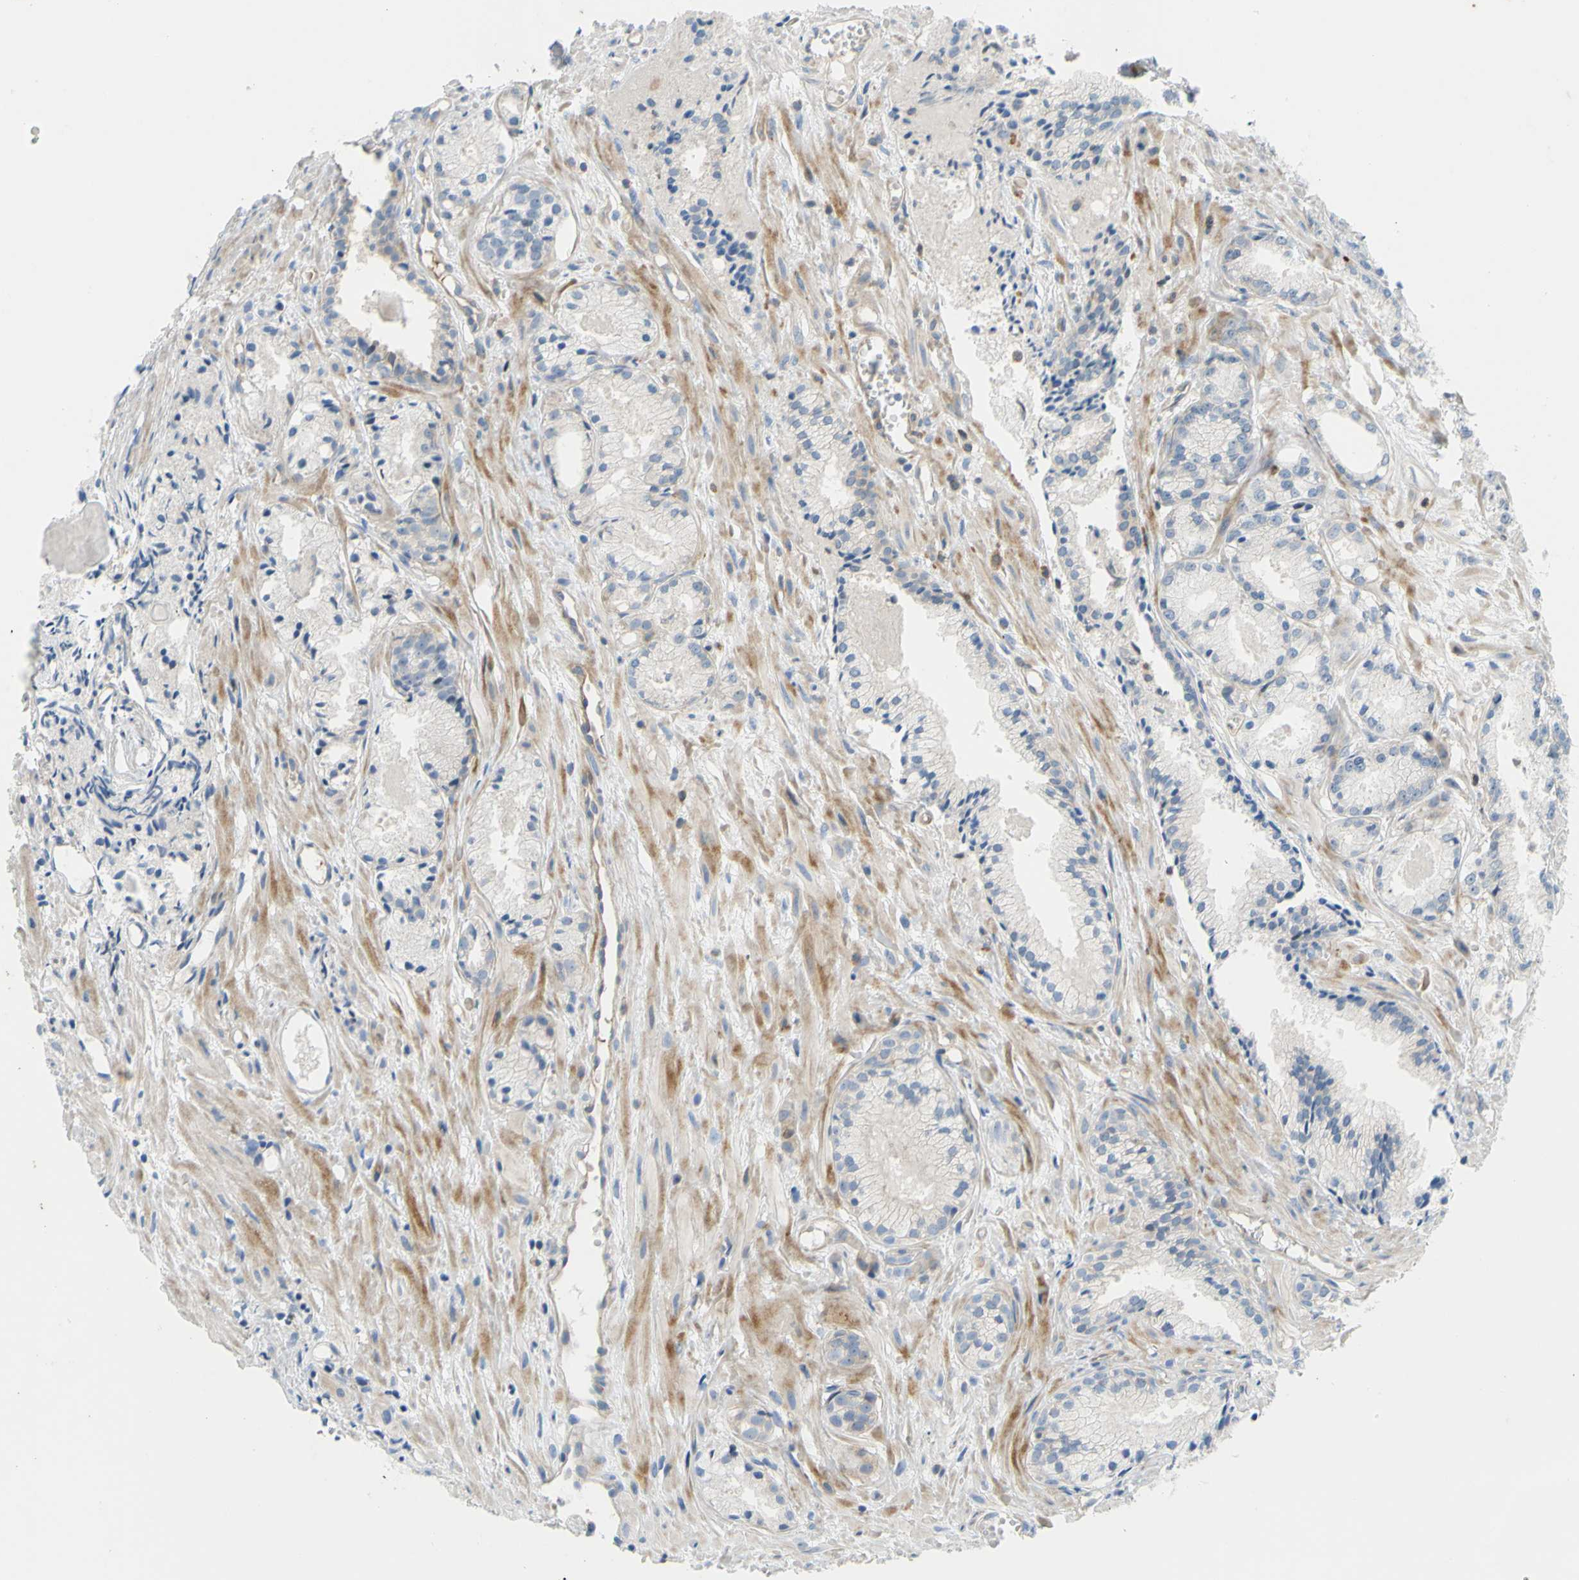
{"staining": {"intensity": "weak", "quantity": "25%-75%", "location": "cytoplasmic/membranous"}, "tissue": "prostate cancer", "cell_type": "Tumor cells", "image_type": "cancer", "snomed": [{"axis": "morphology", "description": "Adenocarcinoma, Low grade"}, {"axis": "topography", "description": "Prostate"}], "caption": "Immunohistochemistry (IHC) histopathology image of neoplastic tissue: human prostate cancer stained using IHC reveals low levels of weak protein expression localized specifically in the cytoplasmic/membranous of tumor cells, appearing as a cytoplasmic/membranous brown color.", "gene": "PAK2", "patient": {"sex": "male", "age": 72}}